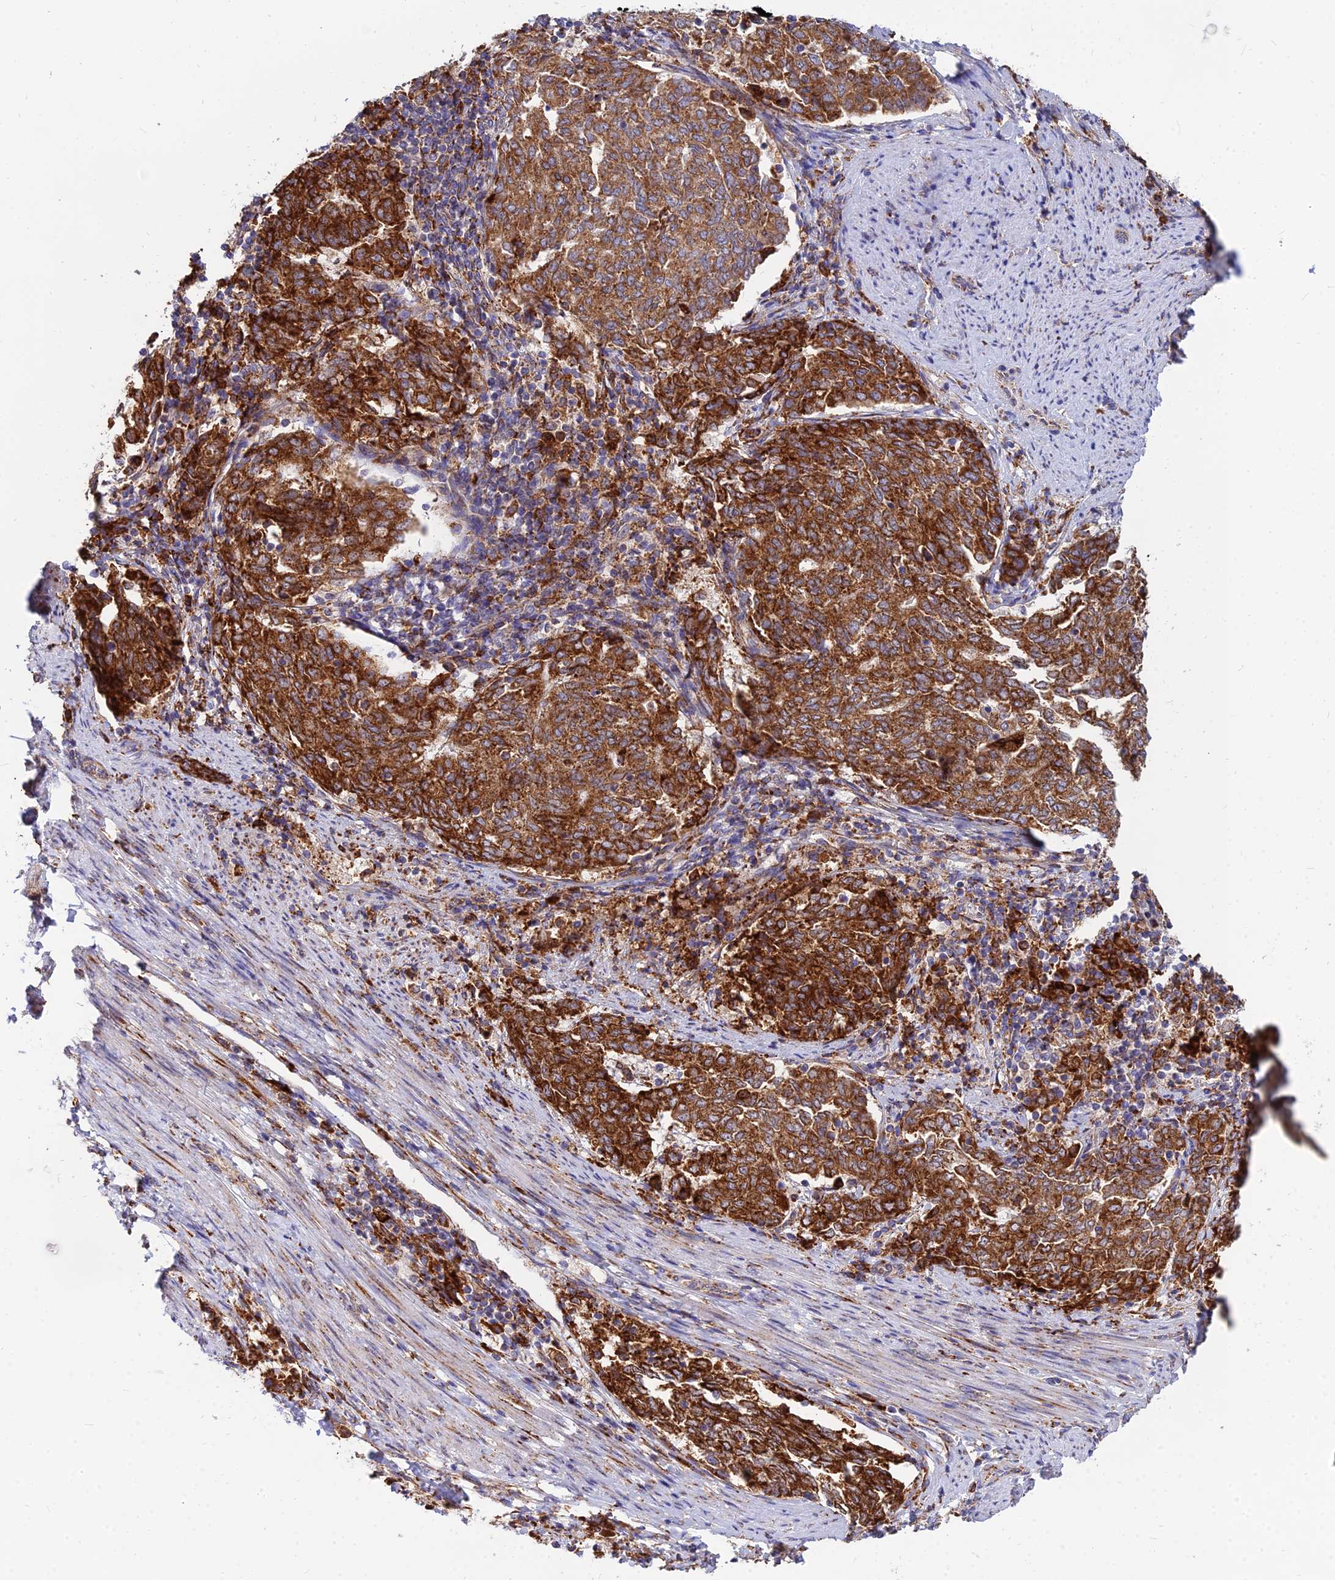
{"staining": {"intensity": "strong", "quantity": ">75%", "location": "cytoplasmic/membranous"}, "tissue": "endometrial cancer", "cell_type": "Tumor cells", "image_type": "cancer", "snomed": [{"axis": "morphology", "description": "Adenocarcinoma, NOS"}, {"axis": "topography", "description": "Endometrium"}], "caption": "About >75% of tumor cells in endometrial cancer show strong cytoplasmic/membranous protein staining as visualized by brown immunohistochemical staining.", "gene": "CCT6B", "patient": {"sex": "female", "age": 80}}